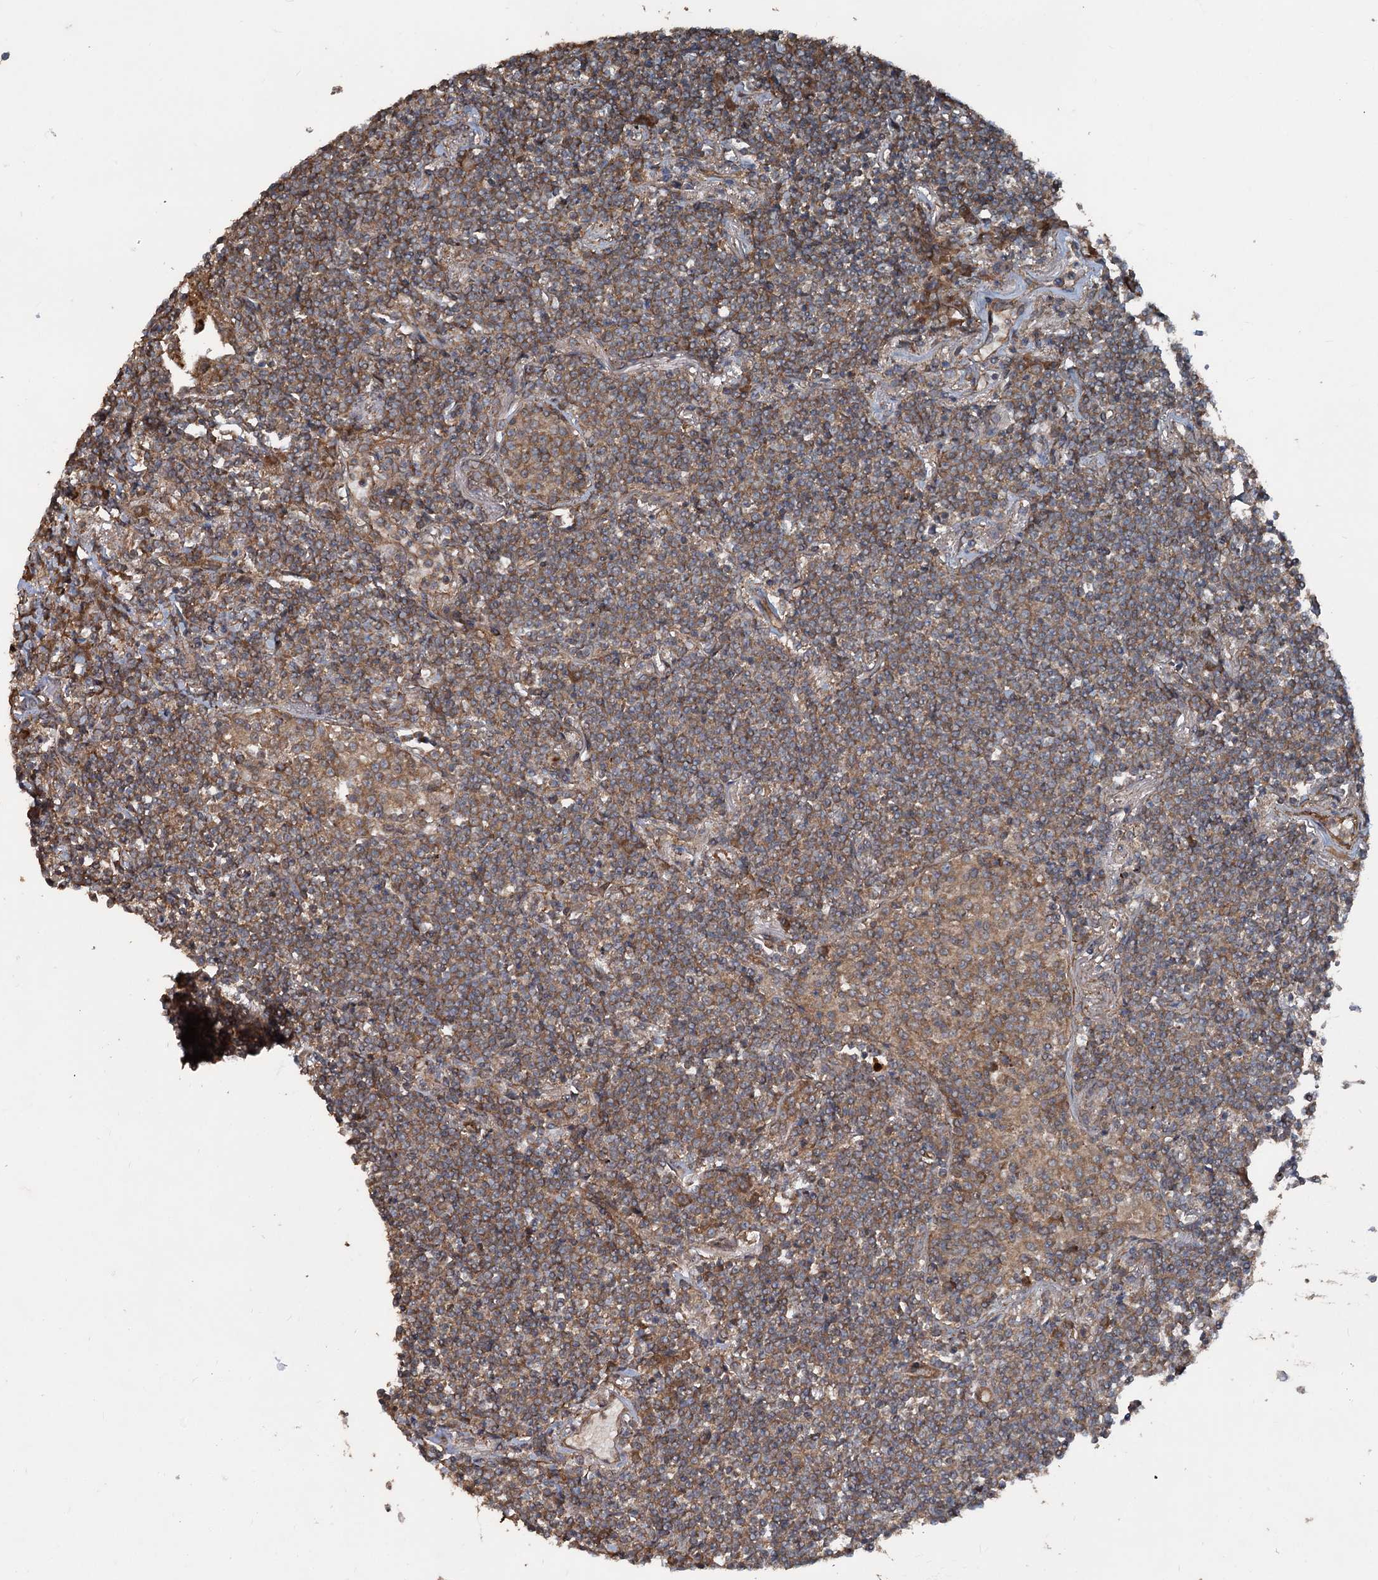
{"staining": {"intensity": "moderate", "quantity": ">75%", "location": "cytoplasmic/membranous"}, "tissue": "lymphoma", "cell_type": "Tumor cells", "image_type": "cancer", "snomed": [{"axis": "morphology", "description": "Malignant lymphoma, non-Hodgkin's type, Low grade"}, {"axis": "topography", "description": "Lung"}], "caption": "Malignant lymphoma, non-Hodgkin's type (low-grade) was stained to show a protein in brown. There is medium levels of moderate cytoplasmic/membranous positivity in about >75% of tumor cells.", "gene": "RNF214", "patient": {"sex": "female", "age": 71}}